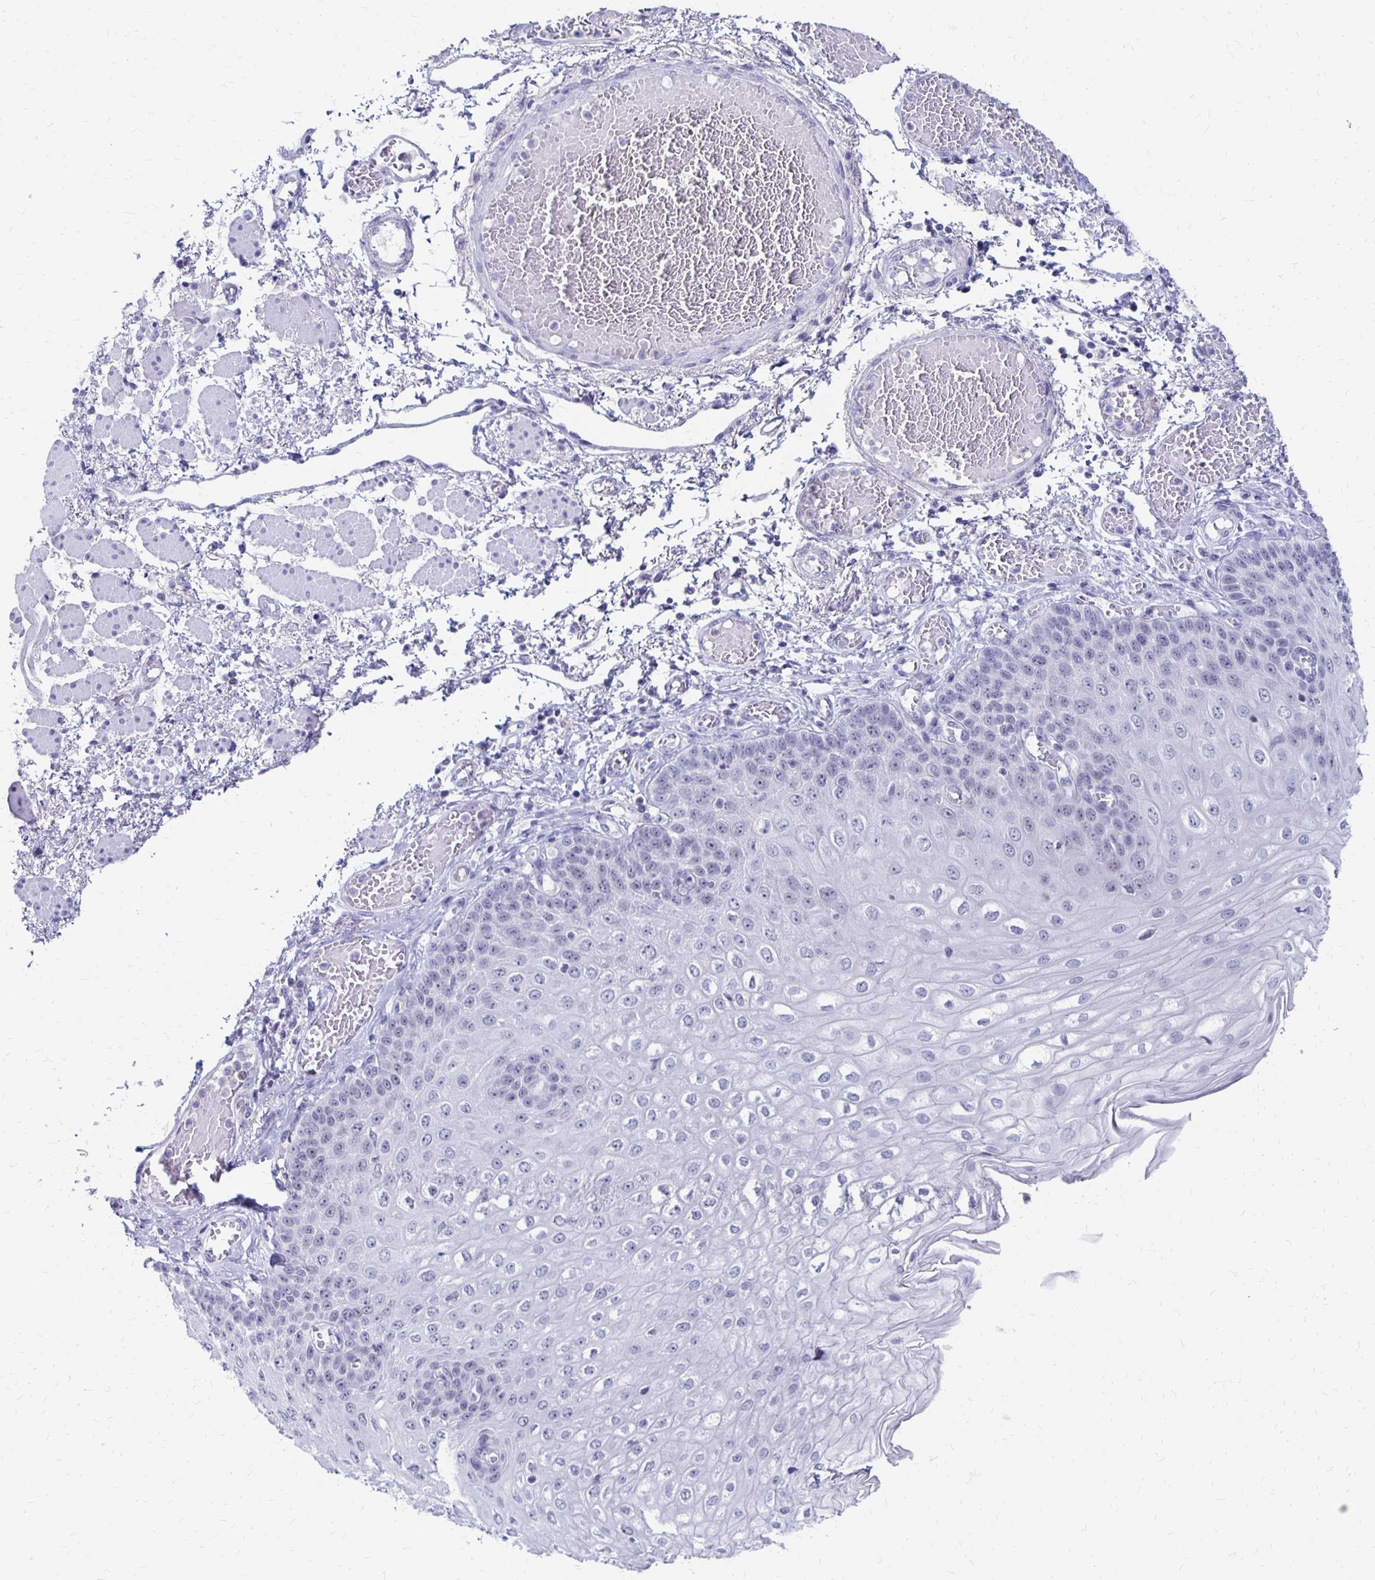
{"staining": {"intensity": "weak", "quantity": "<25%", "location": "nuclear"}, "tissue": "esophagus", "cell_type": "Squamous epithelial cells", "image_type": "normal", "snomed": [{"axis": "morphology", "description": "Normal tissue, NOS"}, {"axis": "morphology", "description": "Adenocarcinoma, NOS"}, {"axis": "topography", "description": "Esophagus"}], "caption": "DAB (3,3'-diaminobenzidine) immunohistochemical staining of benign esophagus reveals no significant staining in squamous epithelial cells.", "gene": "SYT2", "patient": {"sex": "male", "age": 81}}